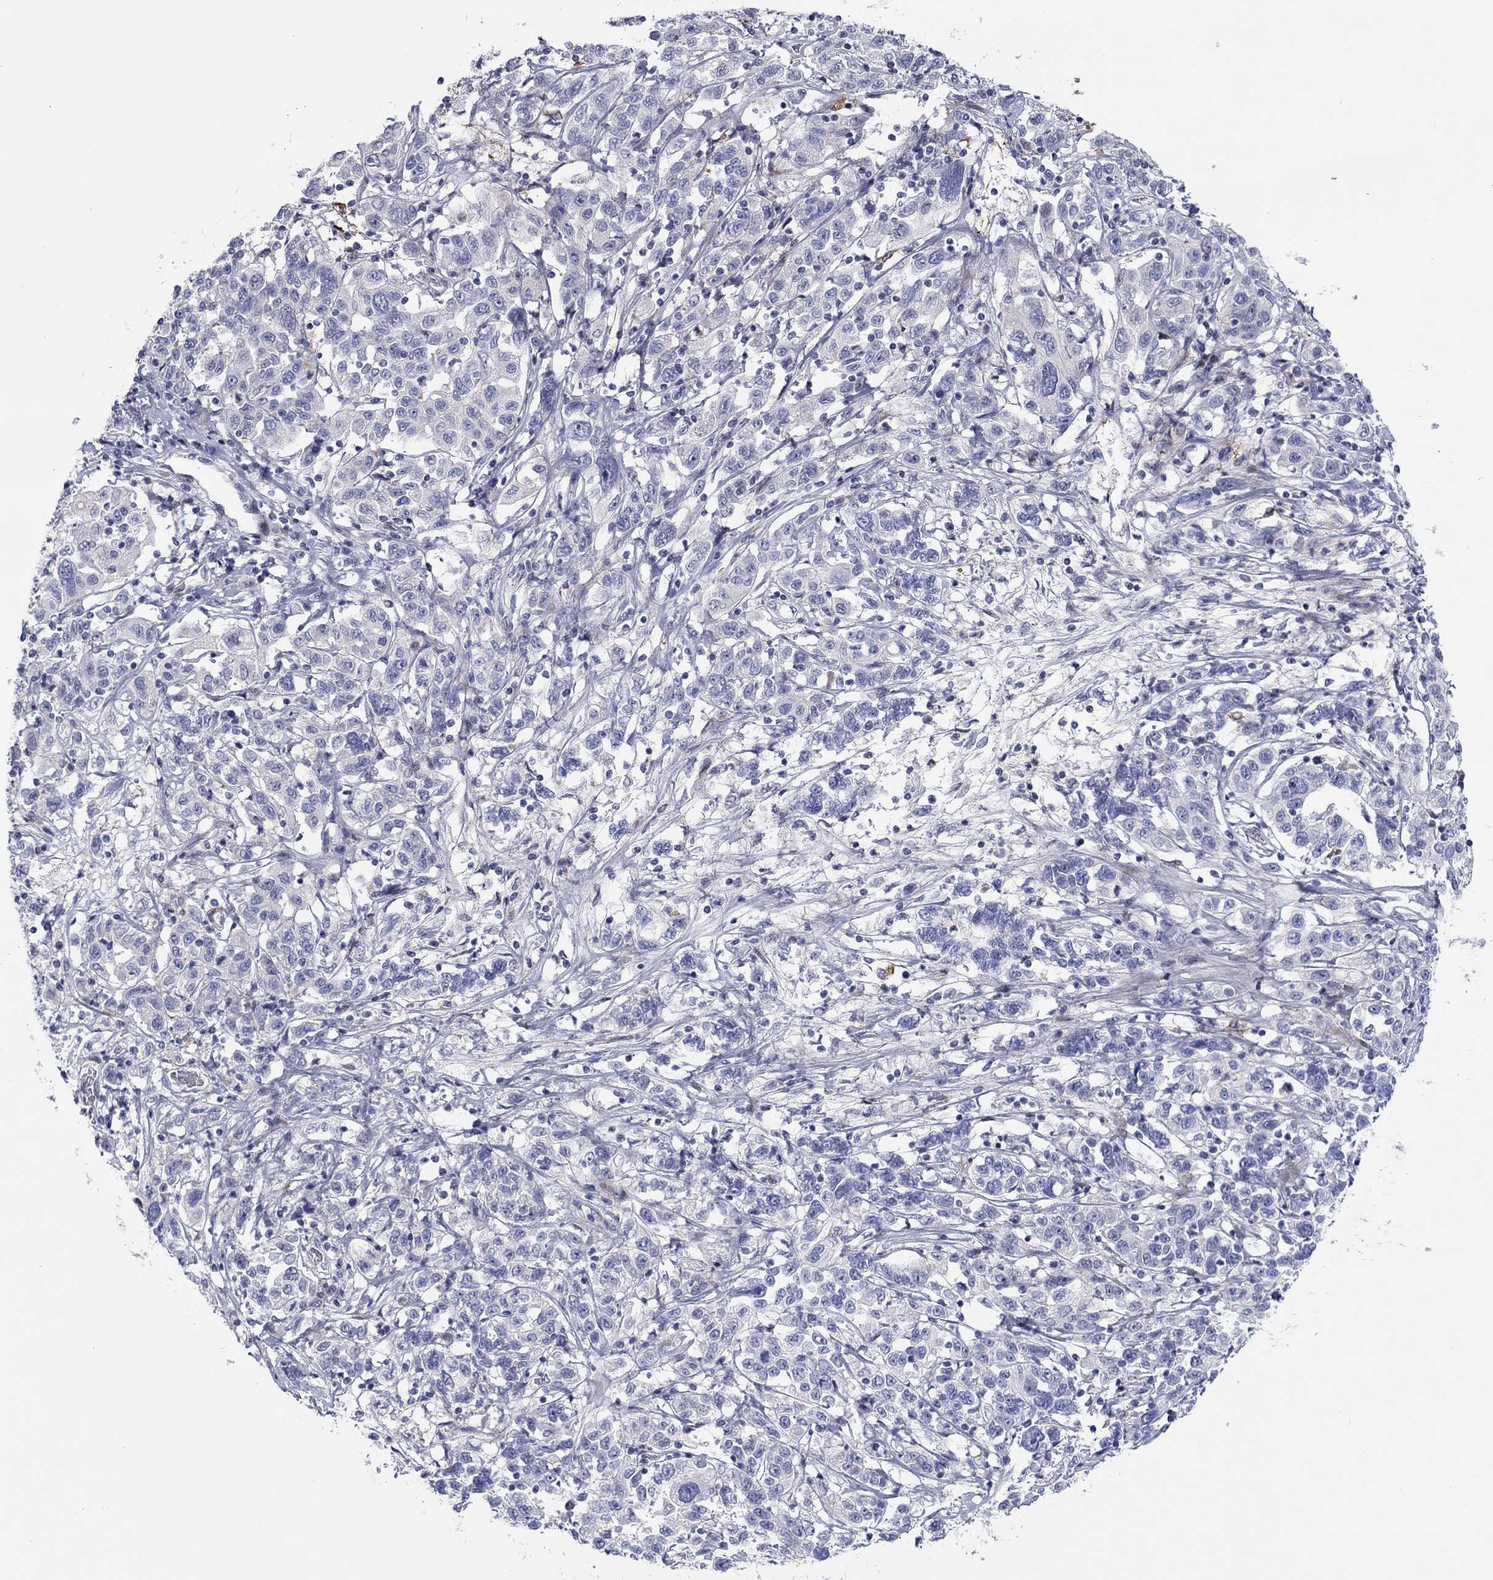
{"staining": {"intensity": "negative", "quantity": "none", "location": "none"}, "tissue": "liver cancer", "cell_type": "Tumor cells", "image_type": "cancer", "snomed": [{"axis": "morphology", "description": "Adenocarcinoma, NOS"}, {"axis": "morphology", "description": "Cholangiocarcinoma"}, {"axis": "topography", "description": "Liver"}], "caption": "Immunohistochemistry (IHC) micrograph of human liver cancer stained for a protein (brown), which exhibits no staining in tumor cells. (Brightfield microscopy of DAB (3,3'-diaminobenzidine) IHC at high magnification).", "gene": "ARHGAP36", "patient": {"sex": "male", "age": 64}}